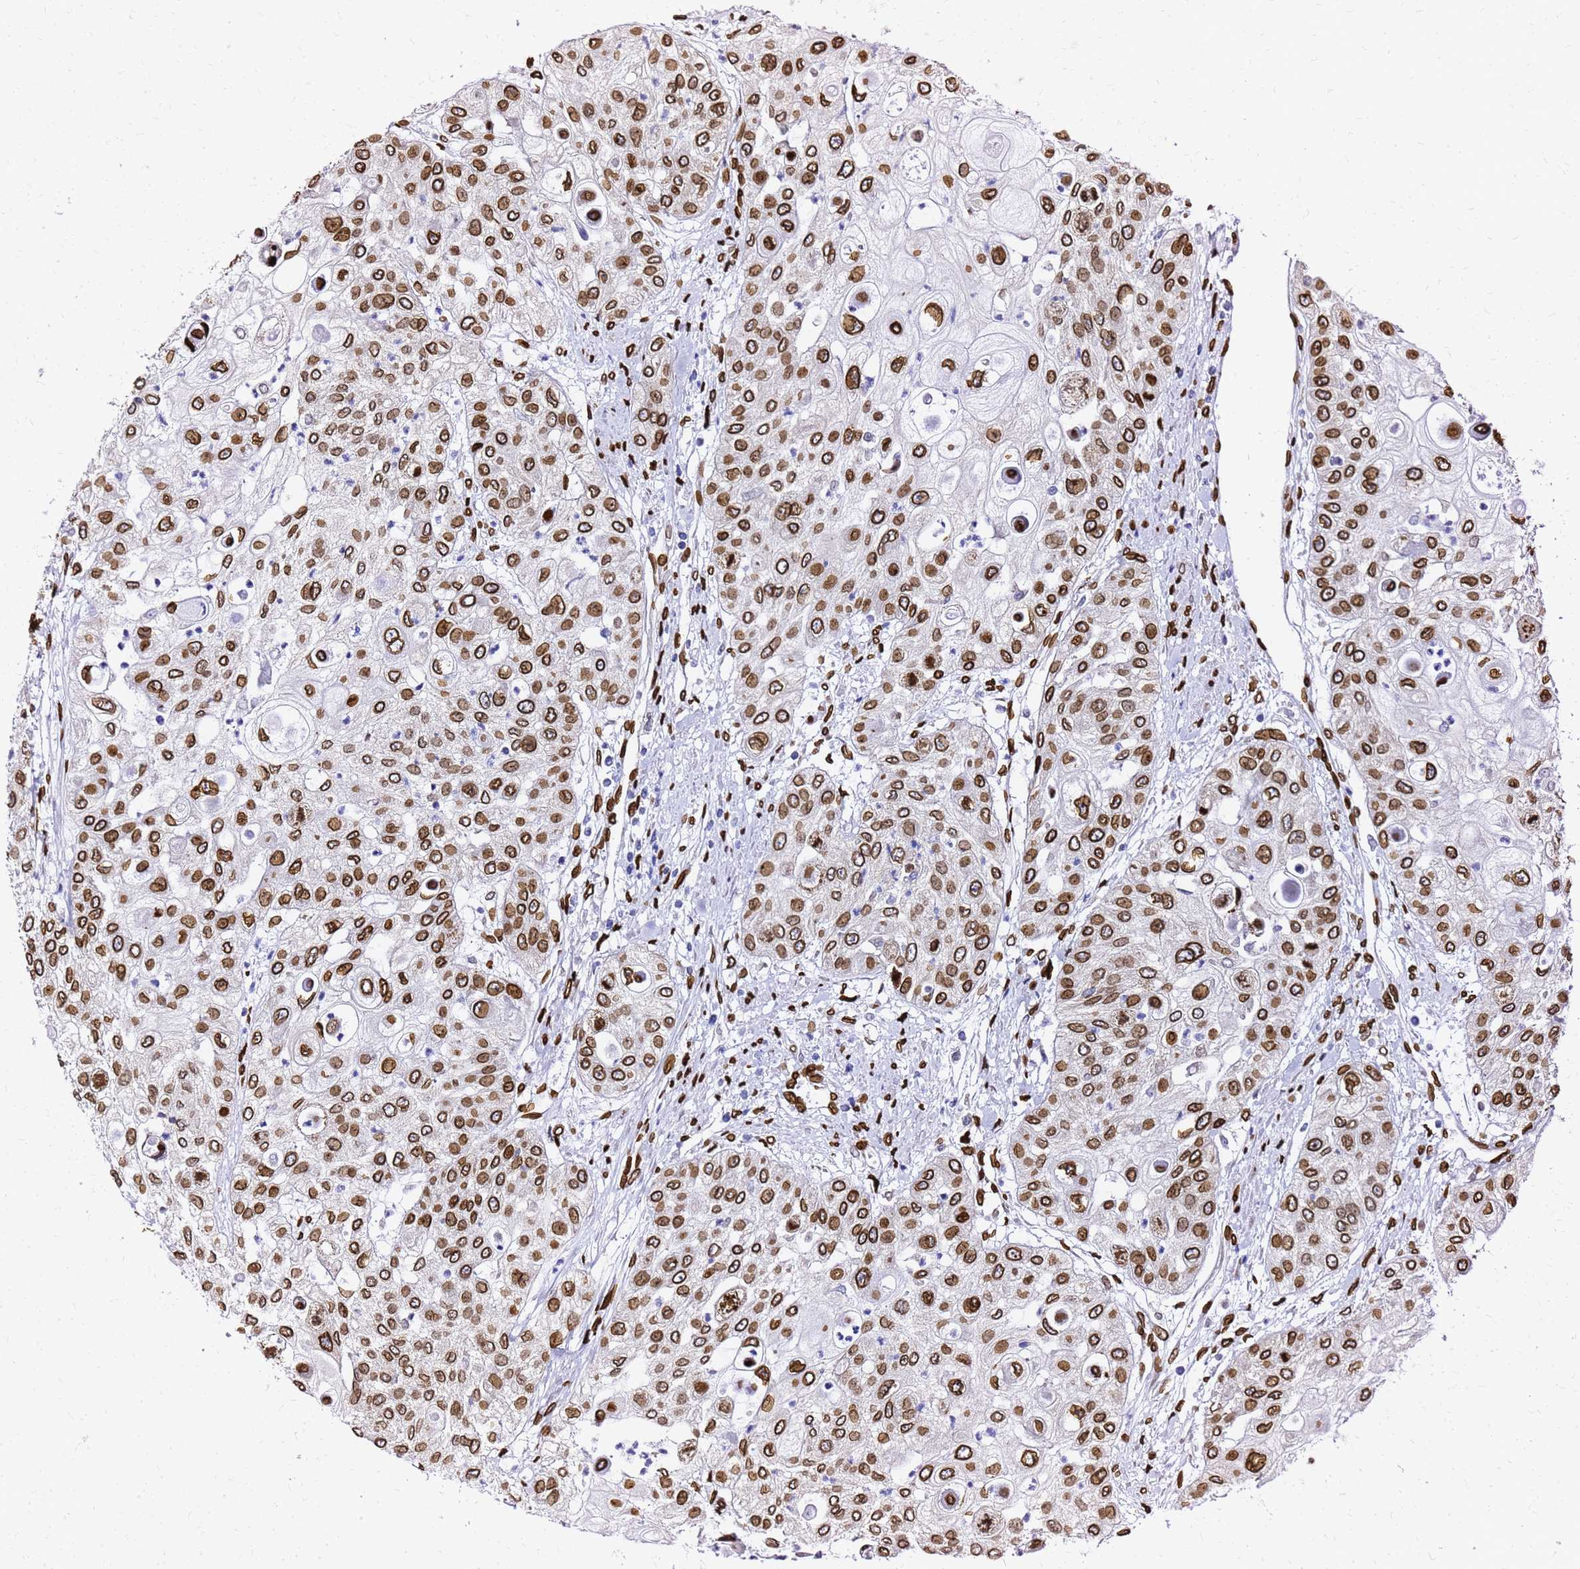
{"staining": {"intensity": "strong", "quantity": ">75%", "location": "cytoplasmic/membranous,nuclear"}, "tissue": "urothelial cancer", "cell_type": "Tumor cells", "image_type": "cancer", "snomed": [{"axis": "morphology", "description": "Urothelial carcinoma, High grade"}, {"axis": "topography", "description": "Urinary bladder"}], "caption": "Urothelial cancer stained with a brown dye demonstrates strong cytoplasmic/membranous and nuclear positive positivity in approximately >75% of tumor cells.", "gene": "C6orf141", "patient": {"sex": "female", "age": 79}}